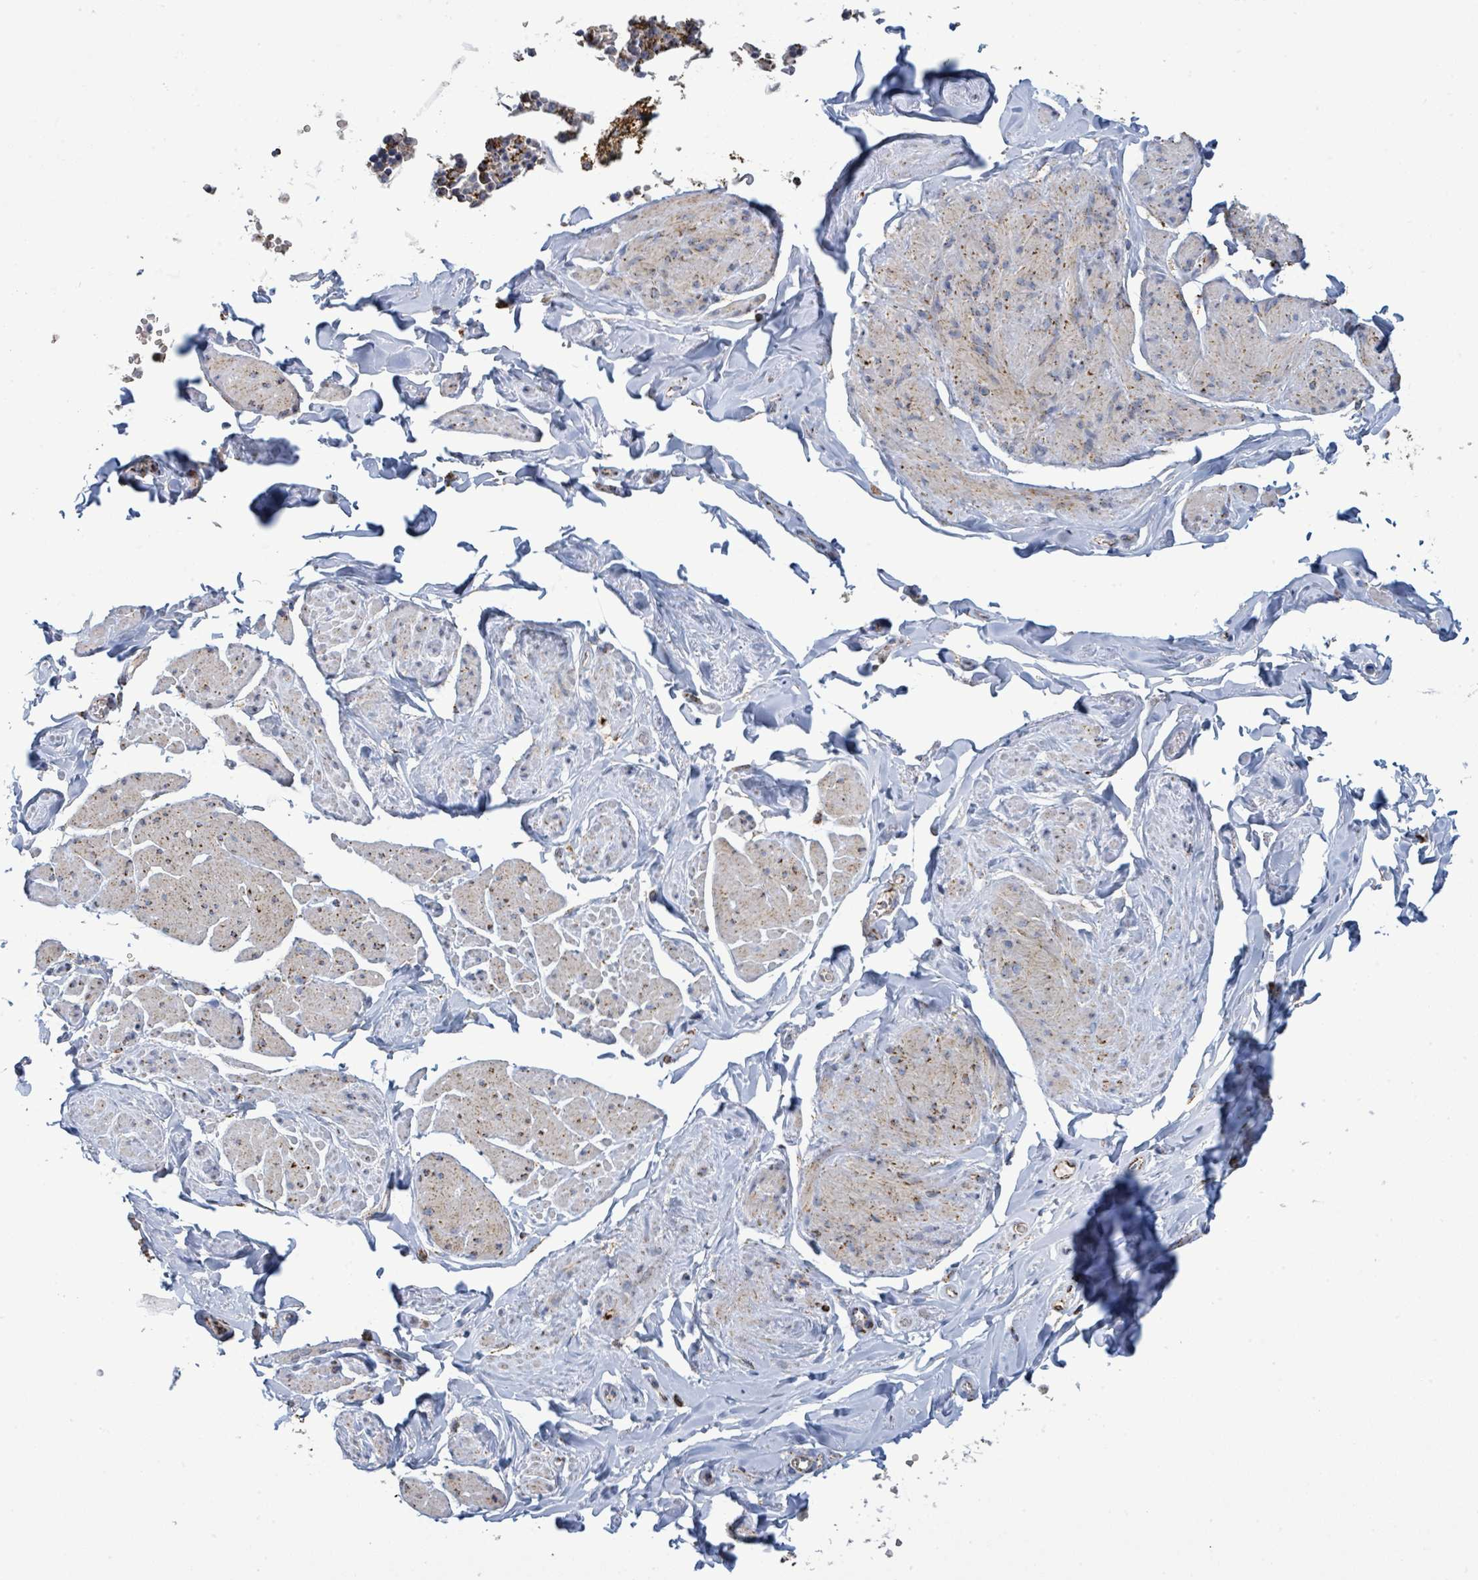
{"staining": {"intensity": "moderate", "quantity": "<25%", "location": "cytoplasmic/membranous"}, "tissue": "smooth muscle", "cell_type": "Smooth muscle cells", "image_type": "normal", "snomed": [{"axis": "morphology", "description": "Normal tissue, NOS"}, {"axis": "topography", "description": "Smooth muscle"}, {"axis": "topography", "description": "Peripheral nerve tissue"}], "caption": "Smooth muscle cells demonstrate moderate cytoplasmic/membranous staining in approximately <25% of cells in unremarkable smooth muscle. (brown staining indicates protein expression, while blue staining denotes nuclei).", "gene": "SUCLG2", "patient": {"sex": "male", "age": 69}}